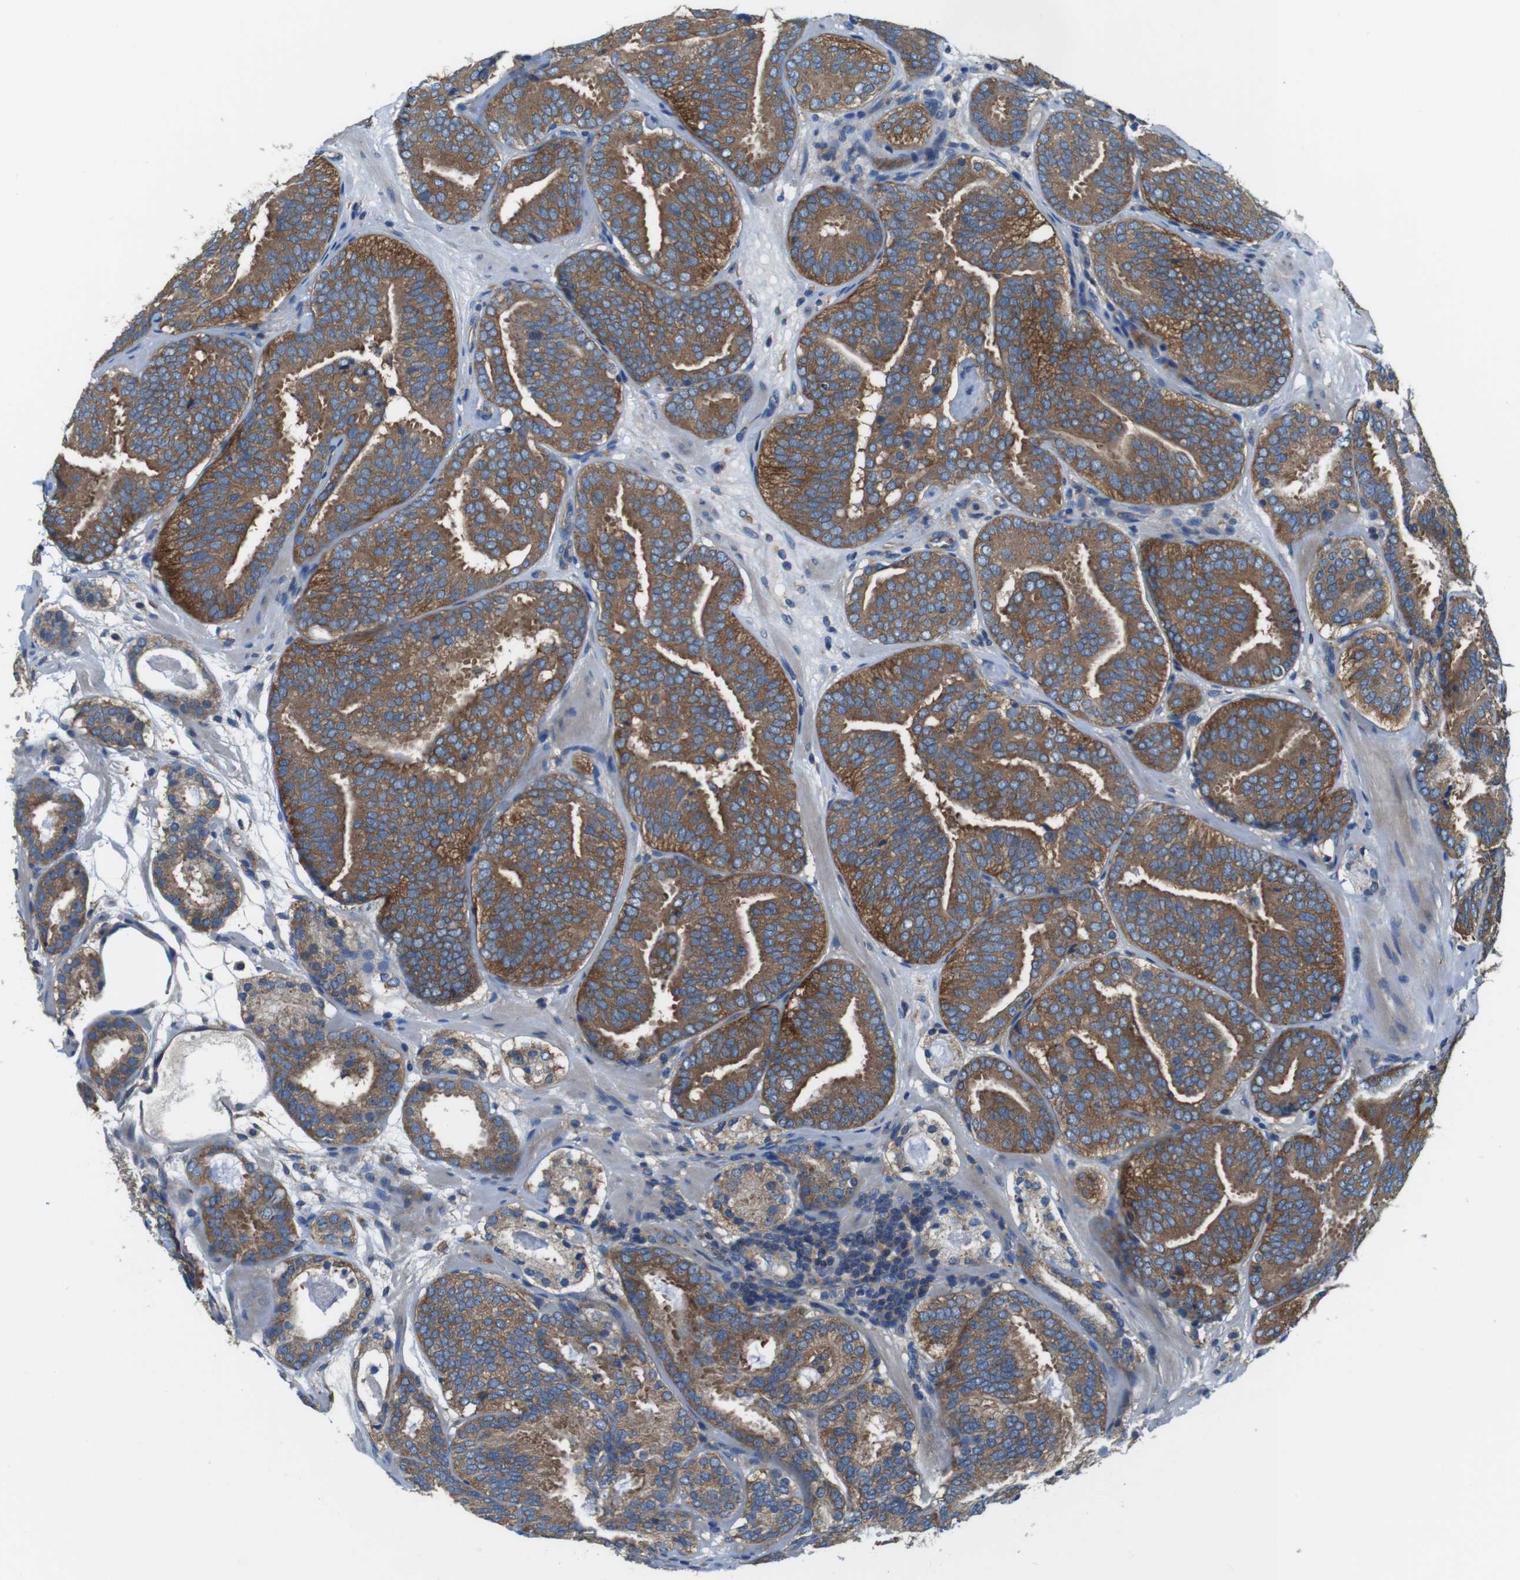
{"staining": {"intensity": "strong", "quantity": ">75%", "location": "cytoplasmic/membranous"}, "tissue": "prostate cancer", "cell_type": "Tumor cells", "image_type": "cancer", "snomed": [{"axis": "morphology", "description": "Adenocarcinoma, Low grade"}, {"axis": "topography", "description": "Prostate"}], "caption": "There is high levels of strong cytoplasmic/membranous expression in tumor cells of prostate cancer (low-grade adenocarcinoma), as demonstrated by immunohistochemical staining (brown color).", "gene": "DENND4C", "patient": {"sex": "male", "age": 69}}